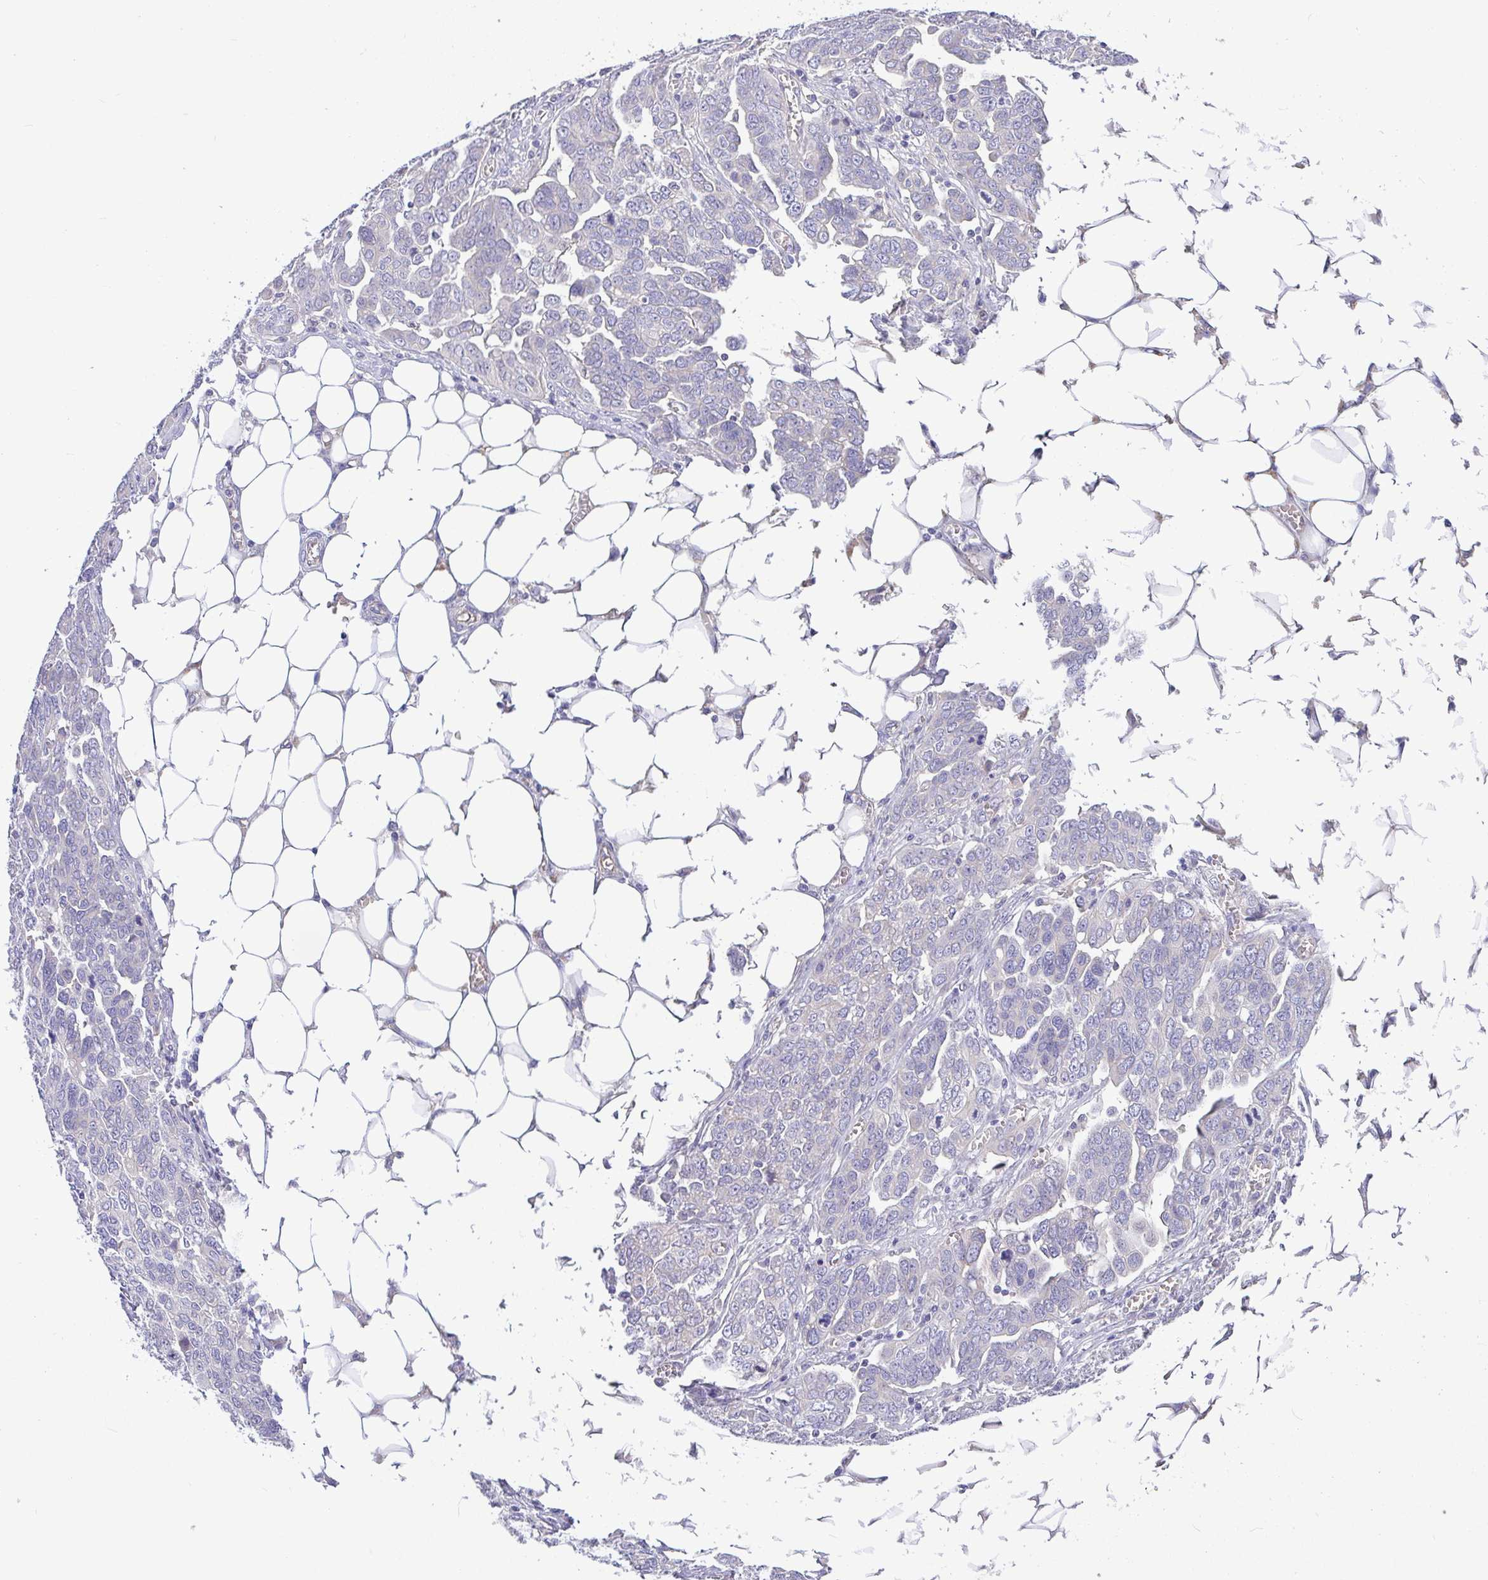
{"staining": {"intensity": "negative", "quantity": "none", "location": "none"}, "tissue": "ovarian cancer", "cell_type": "Tumor cells", "image_type": "cancer", "snomed": [{"axis": "morphology", "description": "Cystadenocarcinoma, serous, NOS"}, {"axis": "topography", "description": "Ovary"}], "caption": "A micrograph of human ovarian serous cystadenocarcinoma is negative for staining in tumor cells. The staining was performed using DAB (3,3'-diaminobenzidine) to visualize the protein expression in brown, while the nuclei were stained in blue with hematoxylin (Magnification: 20x).", "gene": "MOCS1", "patient": {"sex": "female", "age": 59}}